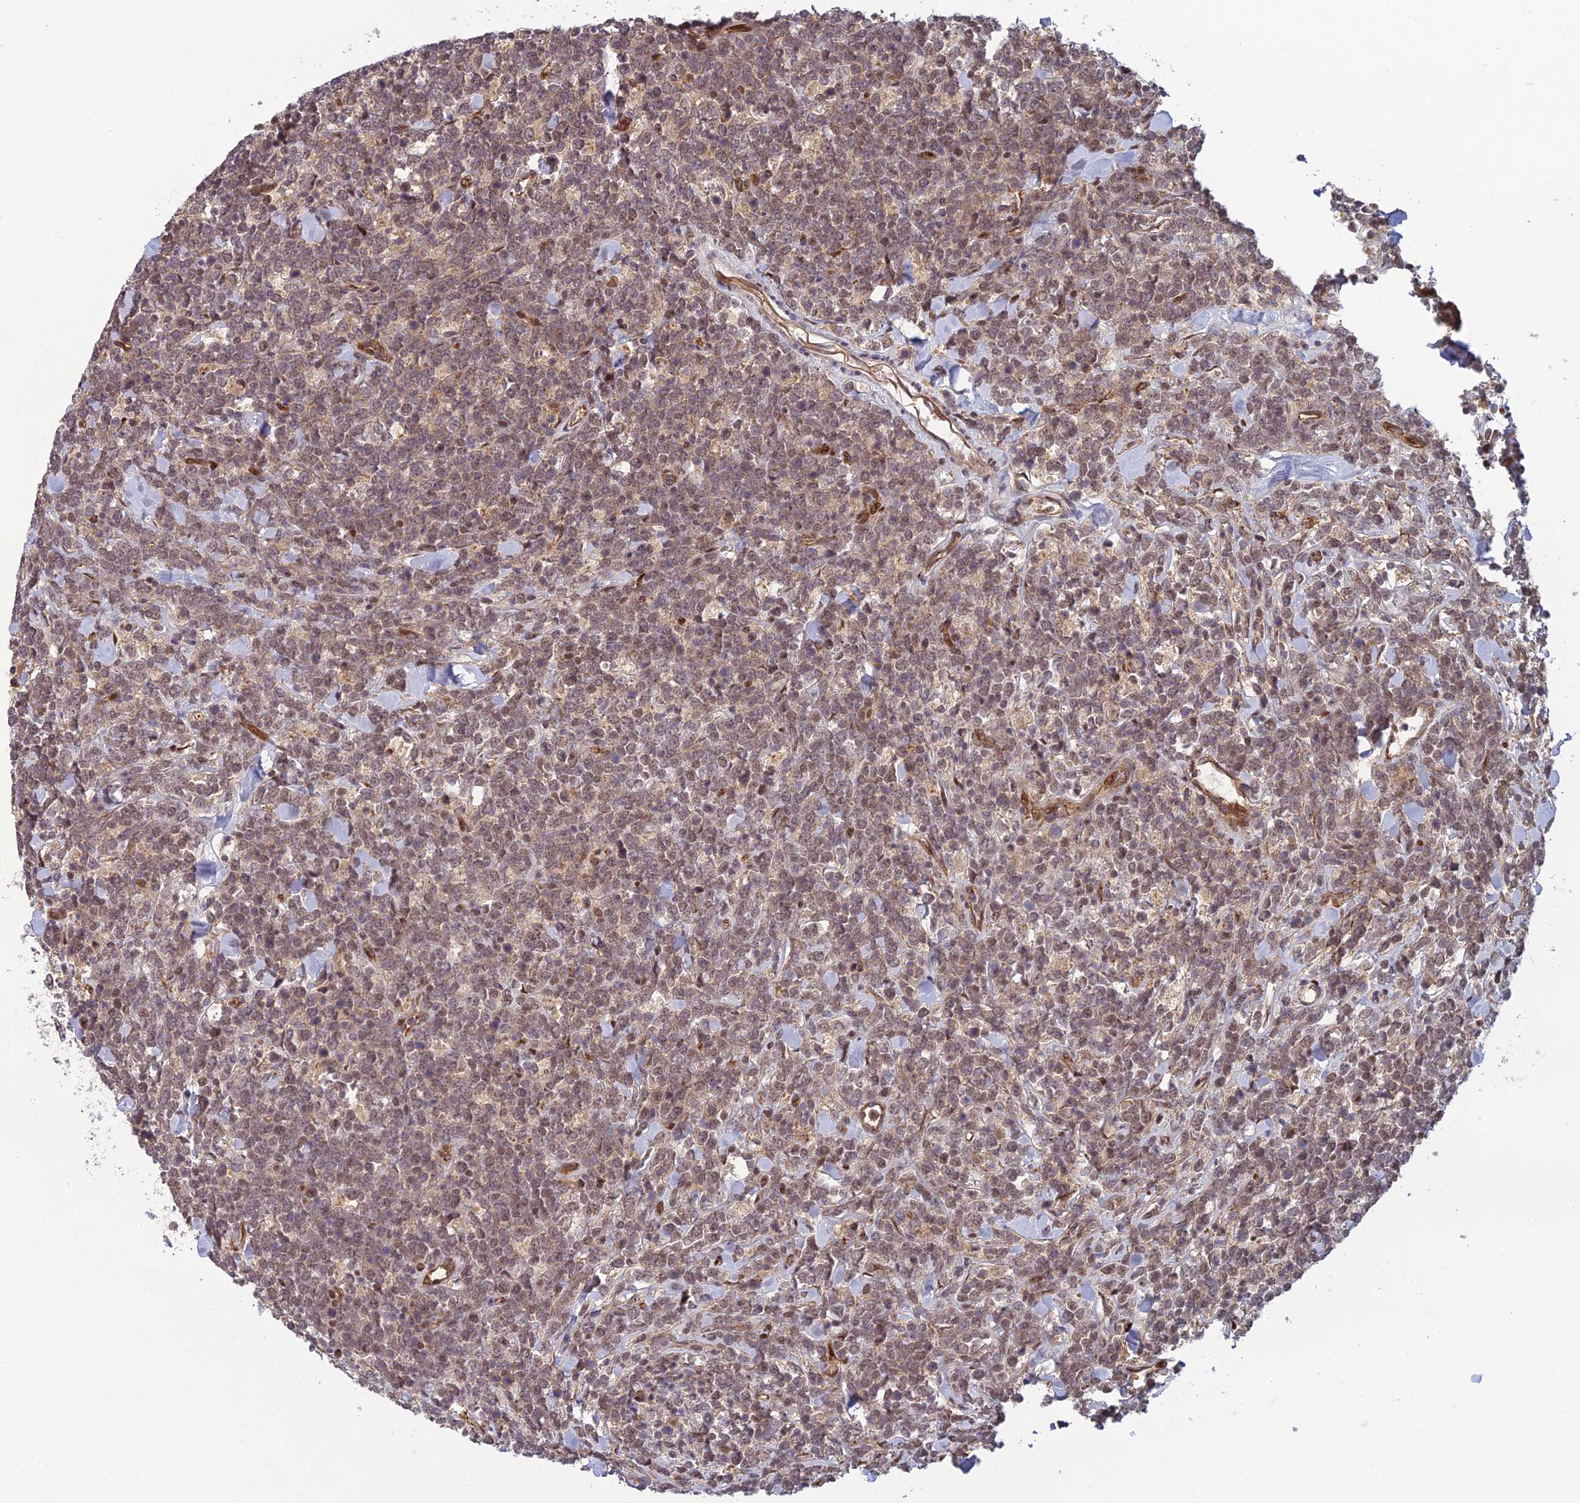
{"staining": {"intensity": "moderate", "quantity": ">75%", "location": "nuclear"}, "tissue": "lymphoma", "cell_type": "Tumor cells", "image_type": "cancer", "snomed": [{"axis": "morphology", "description": "Malignant lymphoma, non-Hodgkin's type, High grade"}, {"axis": "topography", "description": "Small intestine"}], "caption": "Immunohistochemical staining of lymphoma exhibits medium levels of moderate nuclear protein expression in about >75% of tumor cells. The protein is stained brown, and the nuclei are stained in blue (DAB (3,3'-diaminobenzidine) IHC with brightfield microscopy, high magnification).", "gene": "RANBP3", "patient": {"sex": "male", "age": 8}}